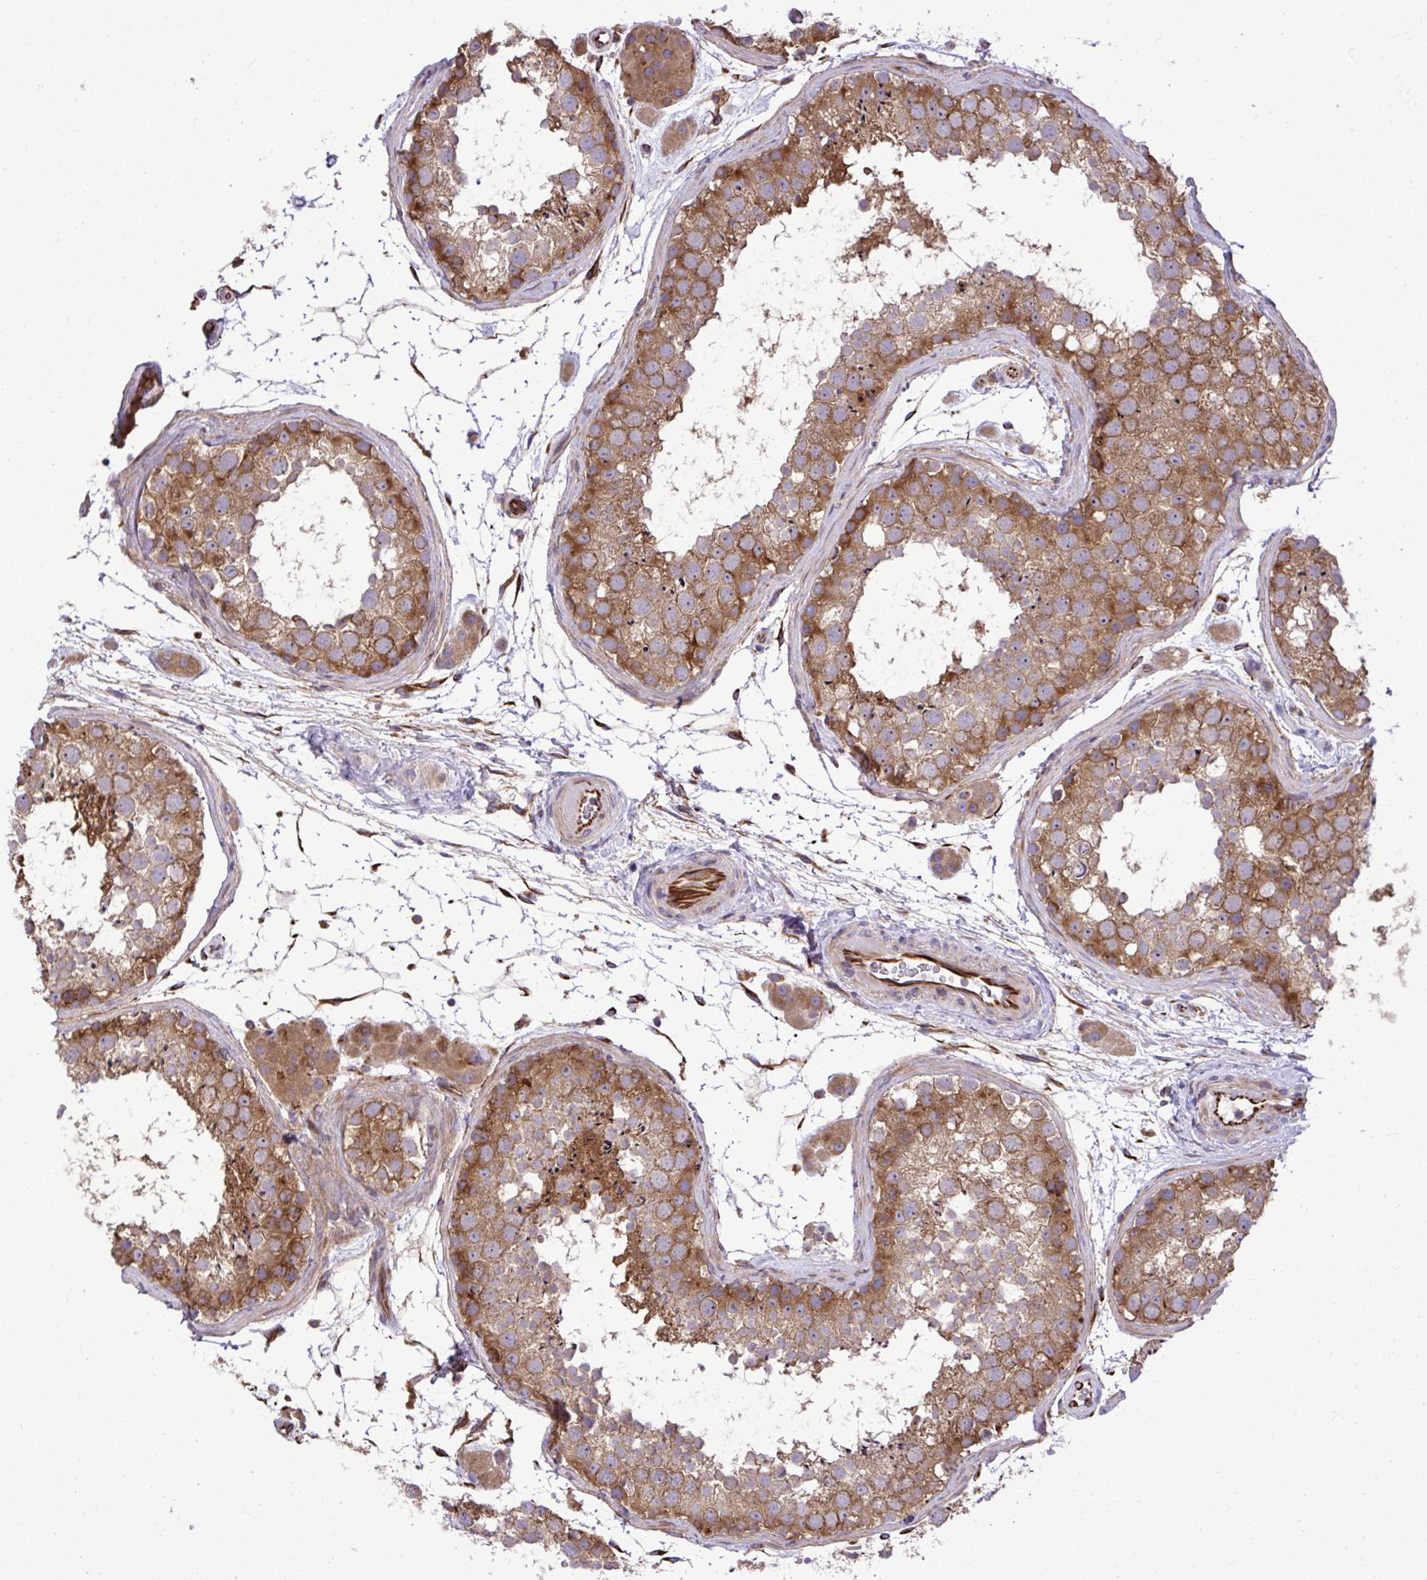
{"staining": {"intensity": "moderate", "quantity": ">75%", "location": "cytoplasmic/membranous"}, "tissue": "testis", "cell_type": "Cells in seminiferous ducts", "image_type": "normal", "snomed": [{"axis": "morphology", "description": "Normal tissue, NOS"}, {"axis": "topography", "description": "Testis"}], "caption": "Normal testis shows moderate cytoplasmic/membranous staining in approximately >75% of cells in seminiferous ducts, visualized by immunohistochemistry. The staining is performed using DAB (3,3'-diaminobenzidine) brown chromogen to label protein expression. The nuclei are counter-stained blue using hematoxylin.", "gene": "PAIP2", "patient": {"sex": "male", "age": 41}}